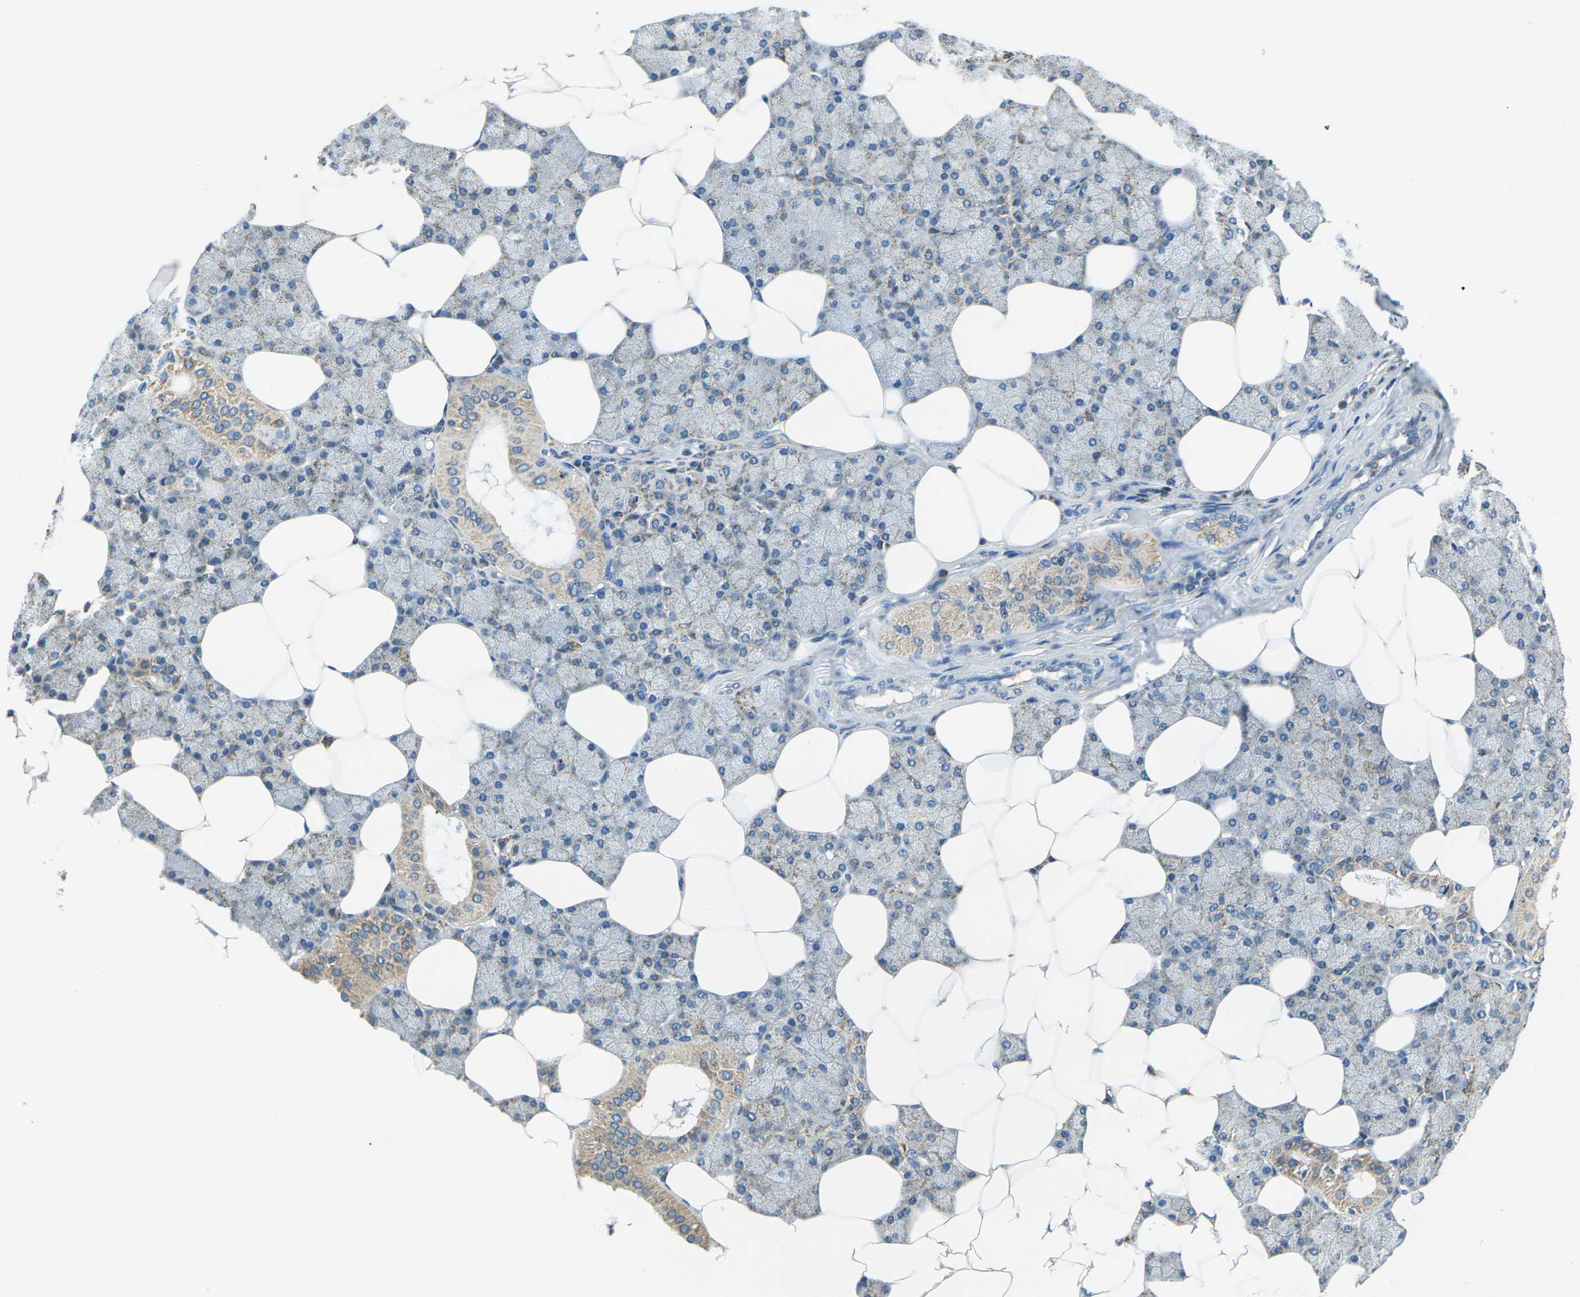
{"staining": {"intensity": "moderate", "quantity": "25%-75%", "location": "cytoplasmic/membranous"}, "tissue": "salivary gland", "cell_type": "Glandular cells", "image_type": "normal", "snomed": [{"axis": "morphology", "description": "Normal tissue, NOS"}, {"axis": "topography", "description": "Salivary gland"}], "caption": "Immunohistochemical staining of benign salivary gland shows medium levels of moderate cytoplasmic/membranous staining in approximately 25%-75% of glandular cells. (brown staining indicates protein expression, while blue staining denotes nuclei).", "gene": "IRF3", "patient": {"sex": "male", "age": 62}}